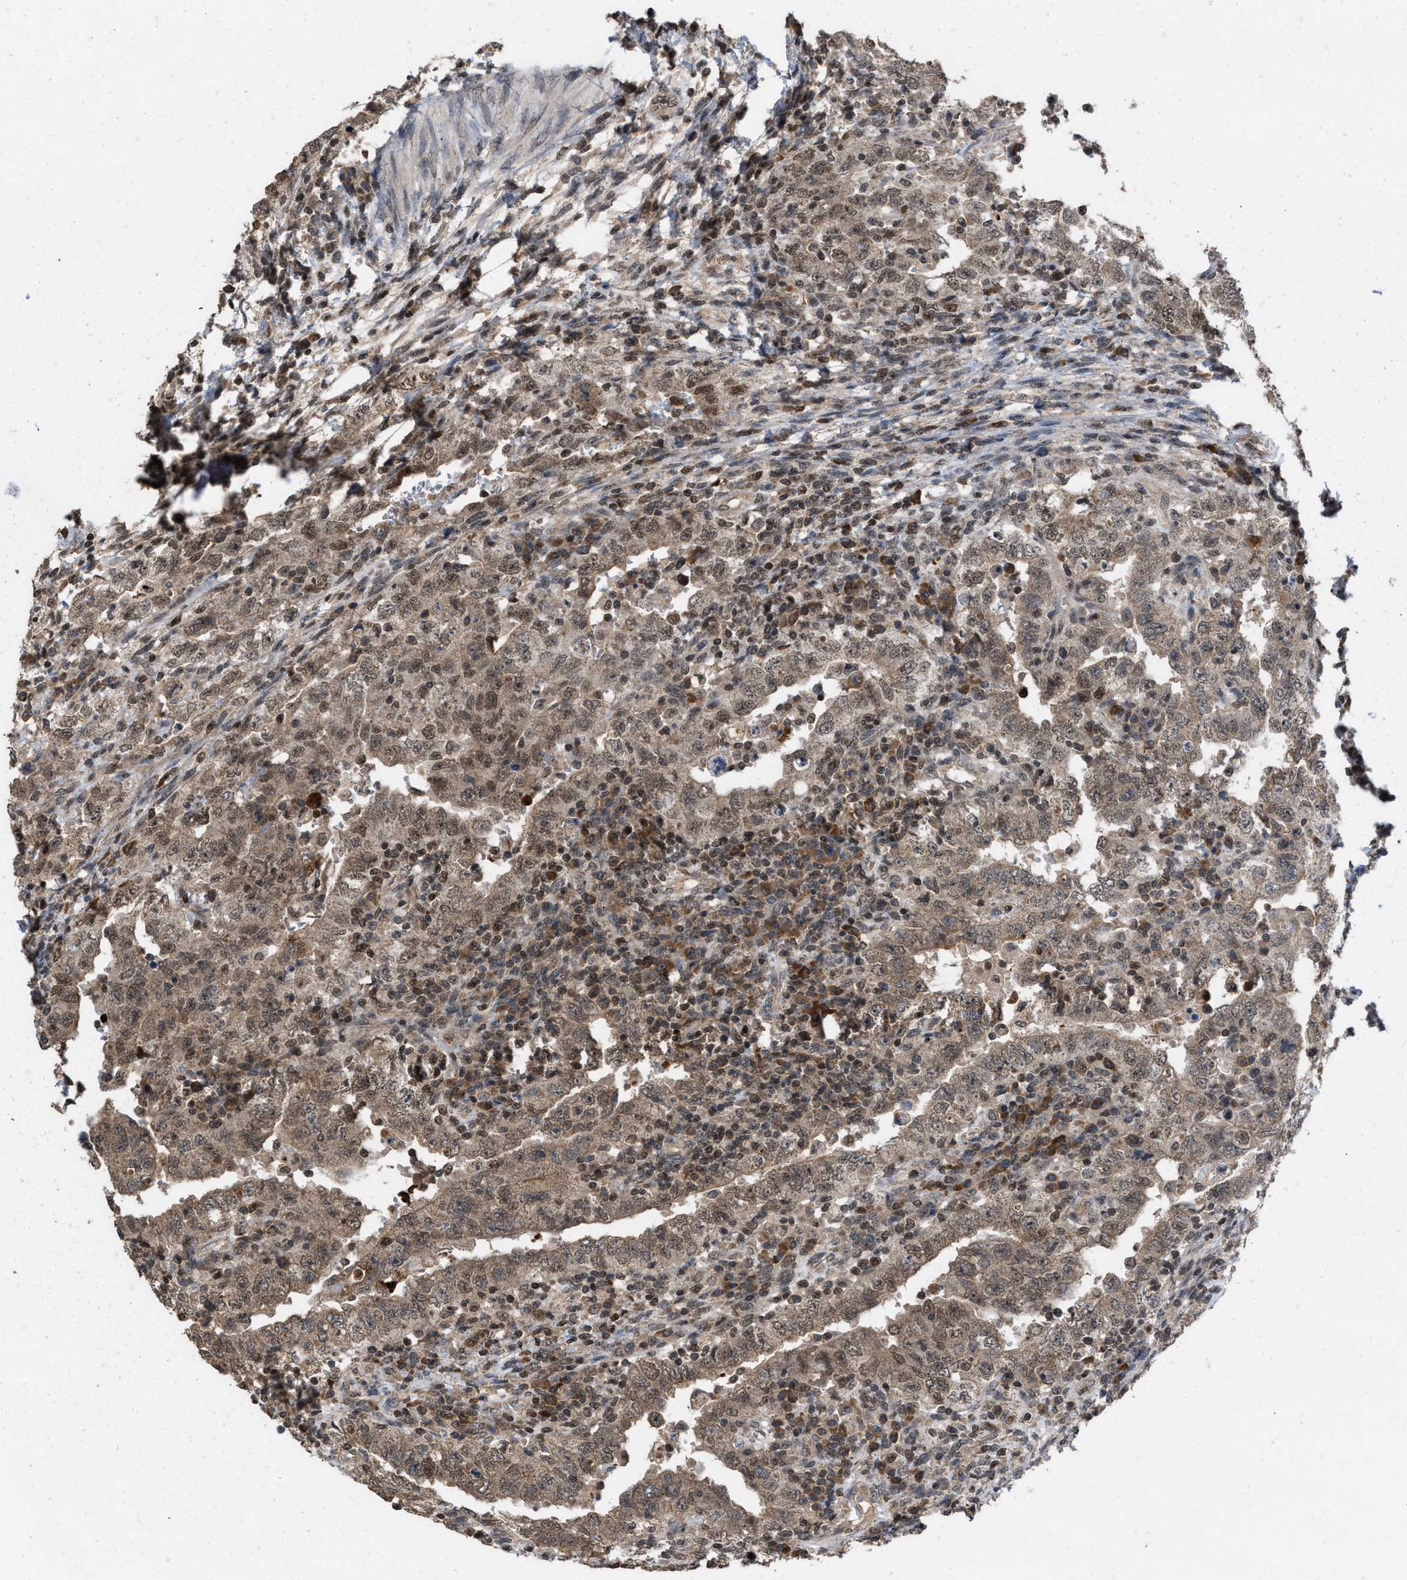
{"staining": {"intensity": "weak", "quantity": ">75%", "location": "cytoplasmic/membranous,nuclear"}, "tissue": "testis cancer", "cell_type": "Tumor cells", "image_type": "cancer", "snomed": [{"axis": "morphology", "description": "Carcinoma, Embryonal, NOS"}, {"axis": "topography", "description": "Testis"}], "caption": "This histopathology image displays immunohistochemistry (IHC) staining of human testis cancer (embryonal carcinoma), with low weak cytoplasmic/membranous and nuclear staining in approximately >75% of tumor cells.", "gene": "C9orf78", "patient": {"sex": "male", "age": 26}}